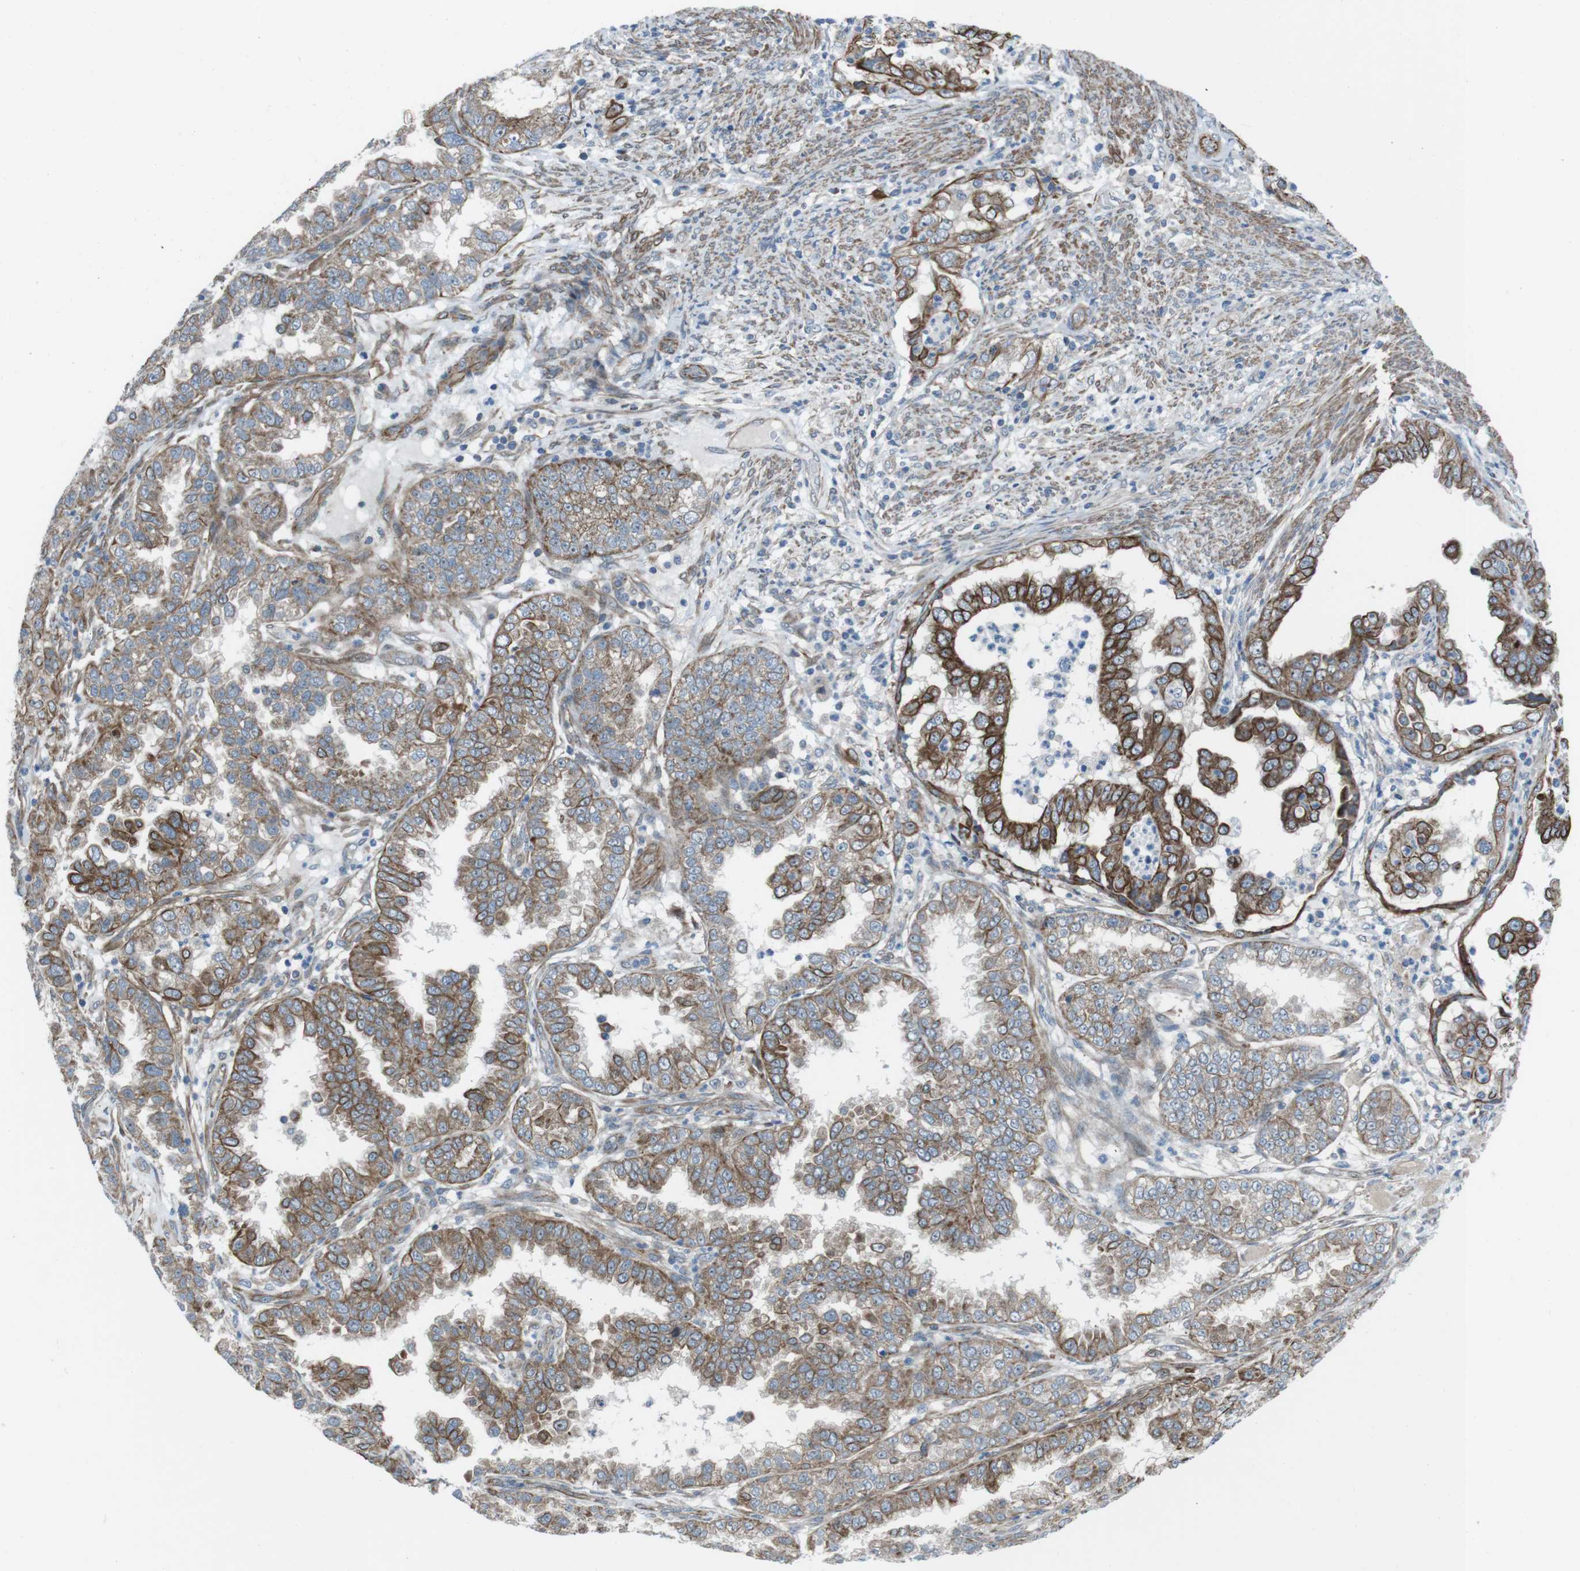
{"staining": {"intensity": "moderate", "quantity": ">75%", "location": "cytoplasmic/membranous"}, "tissue": "endometrial cancer", "cell_type": "Tumor cells", "image_type": "cancer", "snomed": [{"axis": "morphology", "description": "Adenocarcinoma, NOS"}, {"axis": "topography", "description": "Endometrium"}], "caption": "Protein expression analysis of human adenocarcinoma (endometrial) reveals moderate cytoplasmic/membranous expression in approximately >75% of tumor cells.", "gene": "FAM174B", "patient": {"sex": "female", "age": 85}}